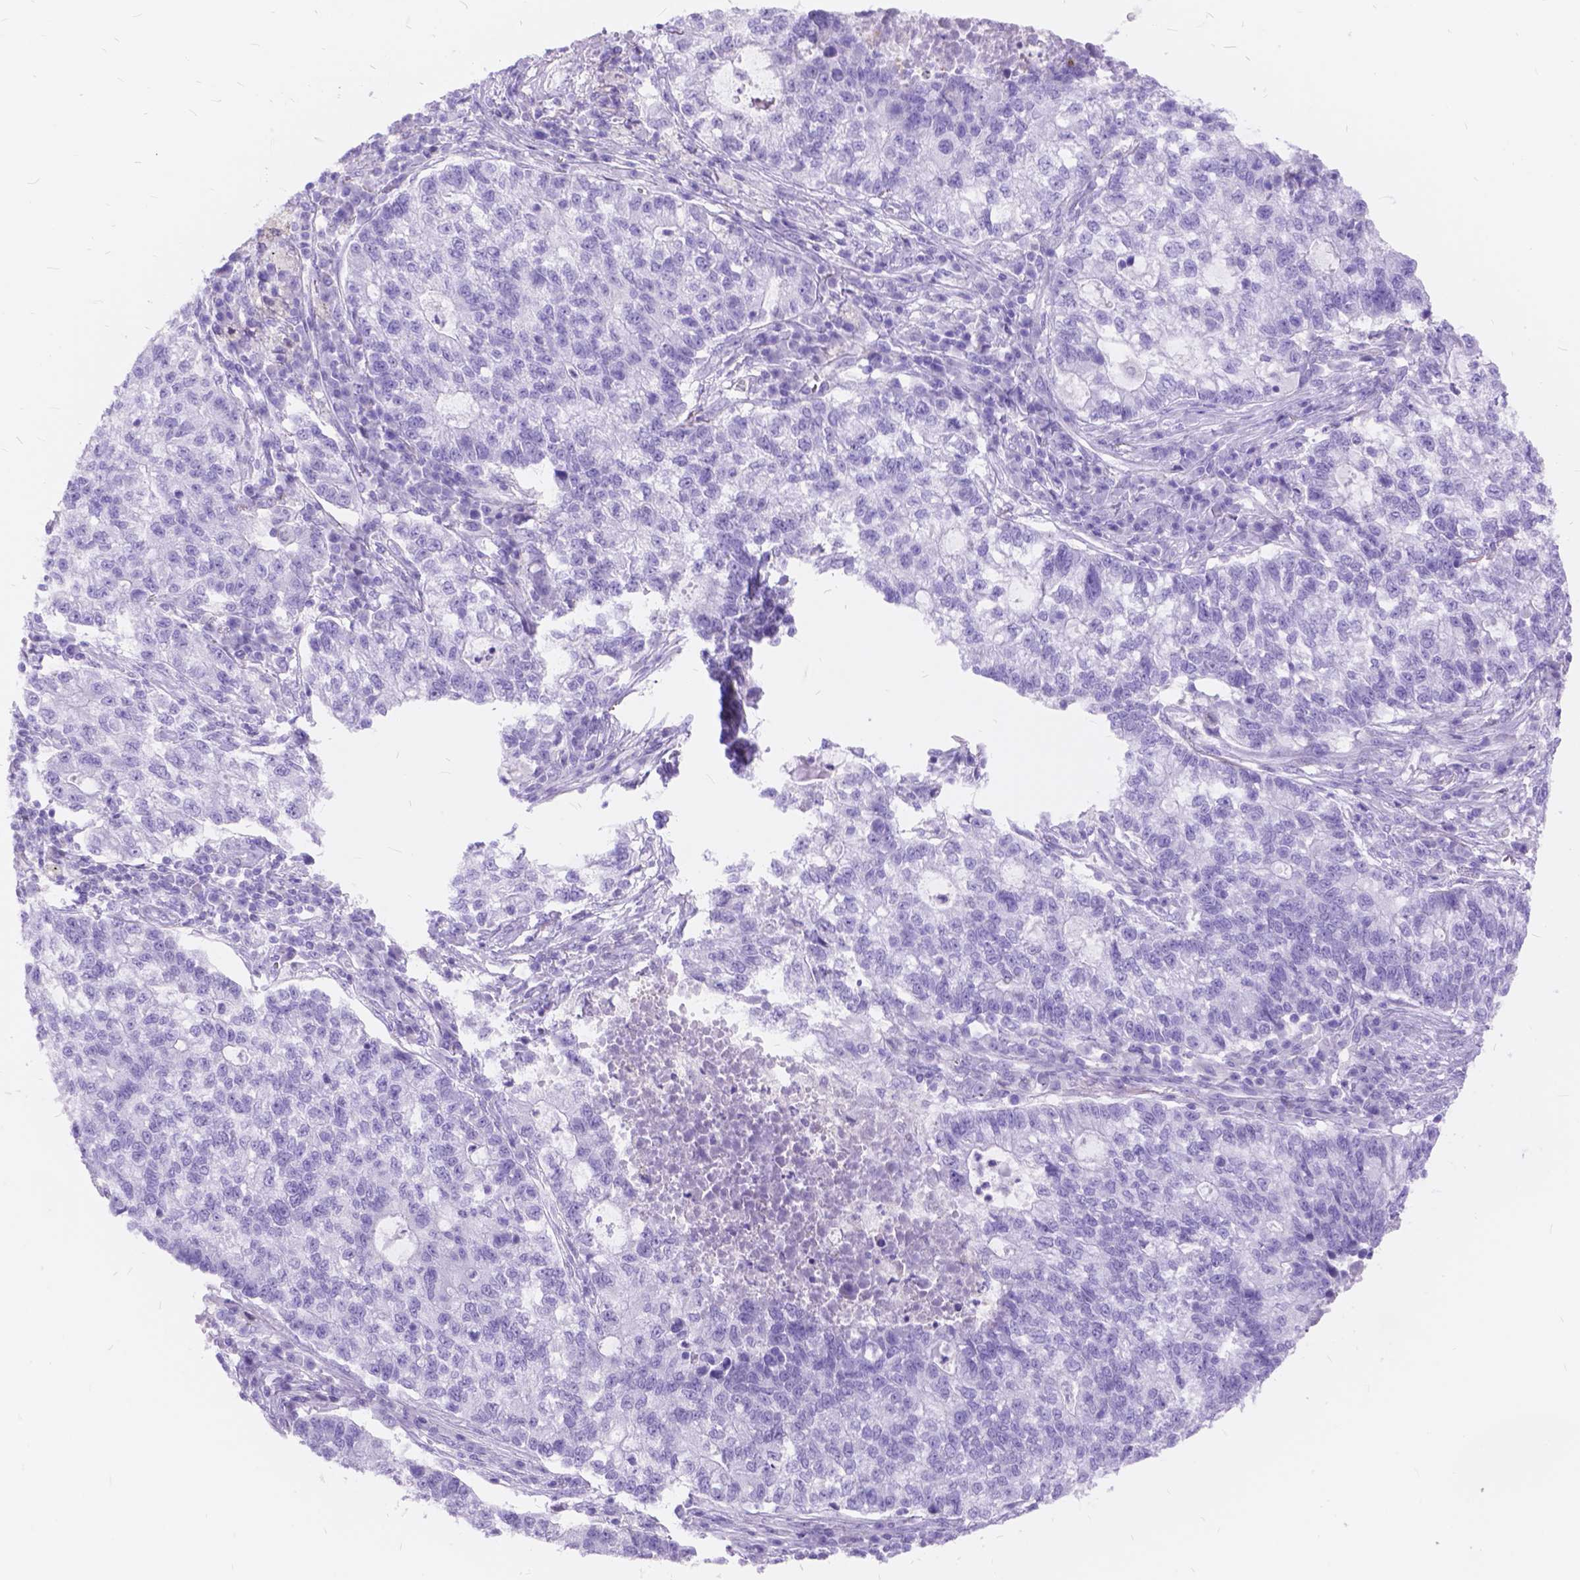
{"staining": {"intensity": "negative", "quantity": "none", "location": "none"}, "tissue": "lung cancer", "cell_type": "Tumor cells", "image_type": "cancer", "snomed": [{"axis": "morphology", "description": "Adenocarcinoma, NOS"}, {"axis": "topography", "description": "Lung"}], "caption": "A high-resolution image shows immunohistochemistry staining of lung cancer (adenocarcinoma), which displays no significant staining in tumor cells.", "gene": "FOXL2", "patient": {"sex": "male", "age": 57}}